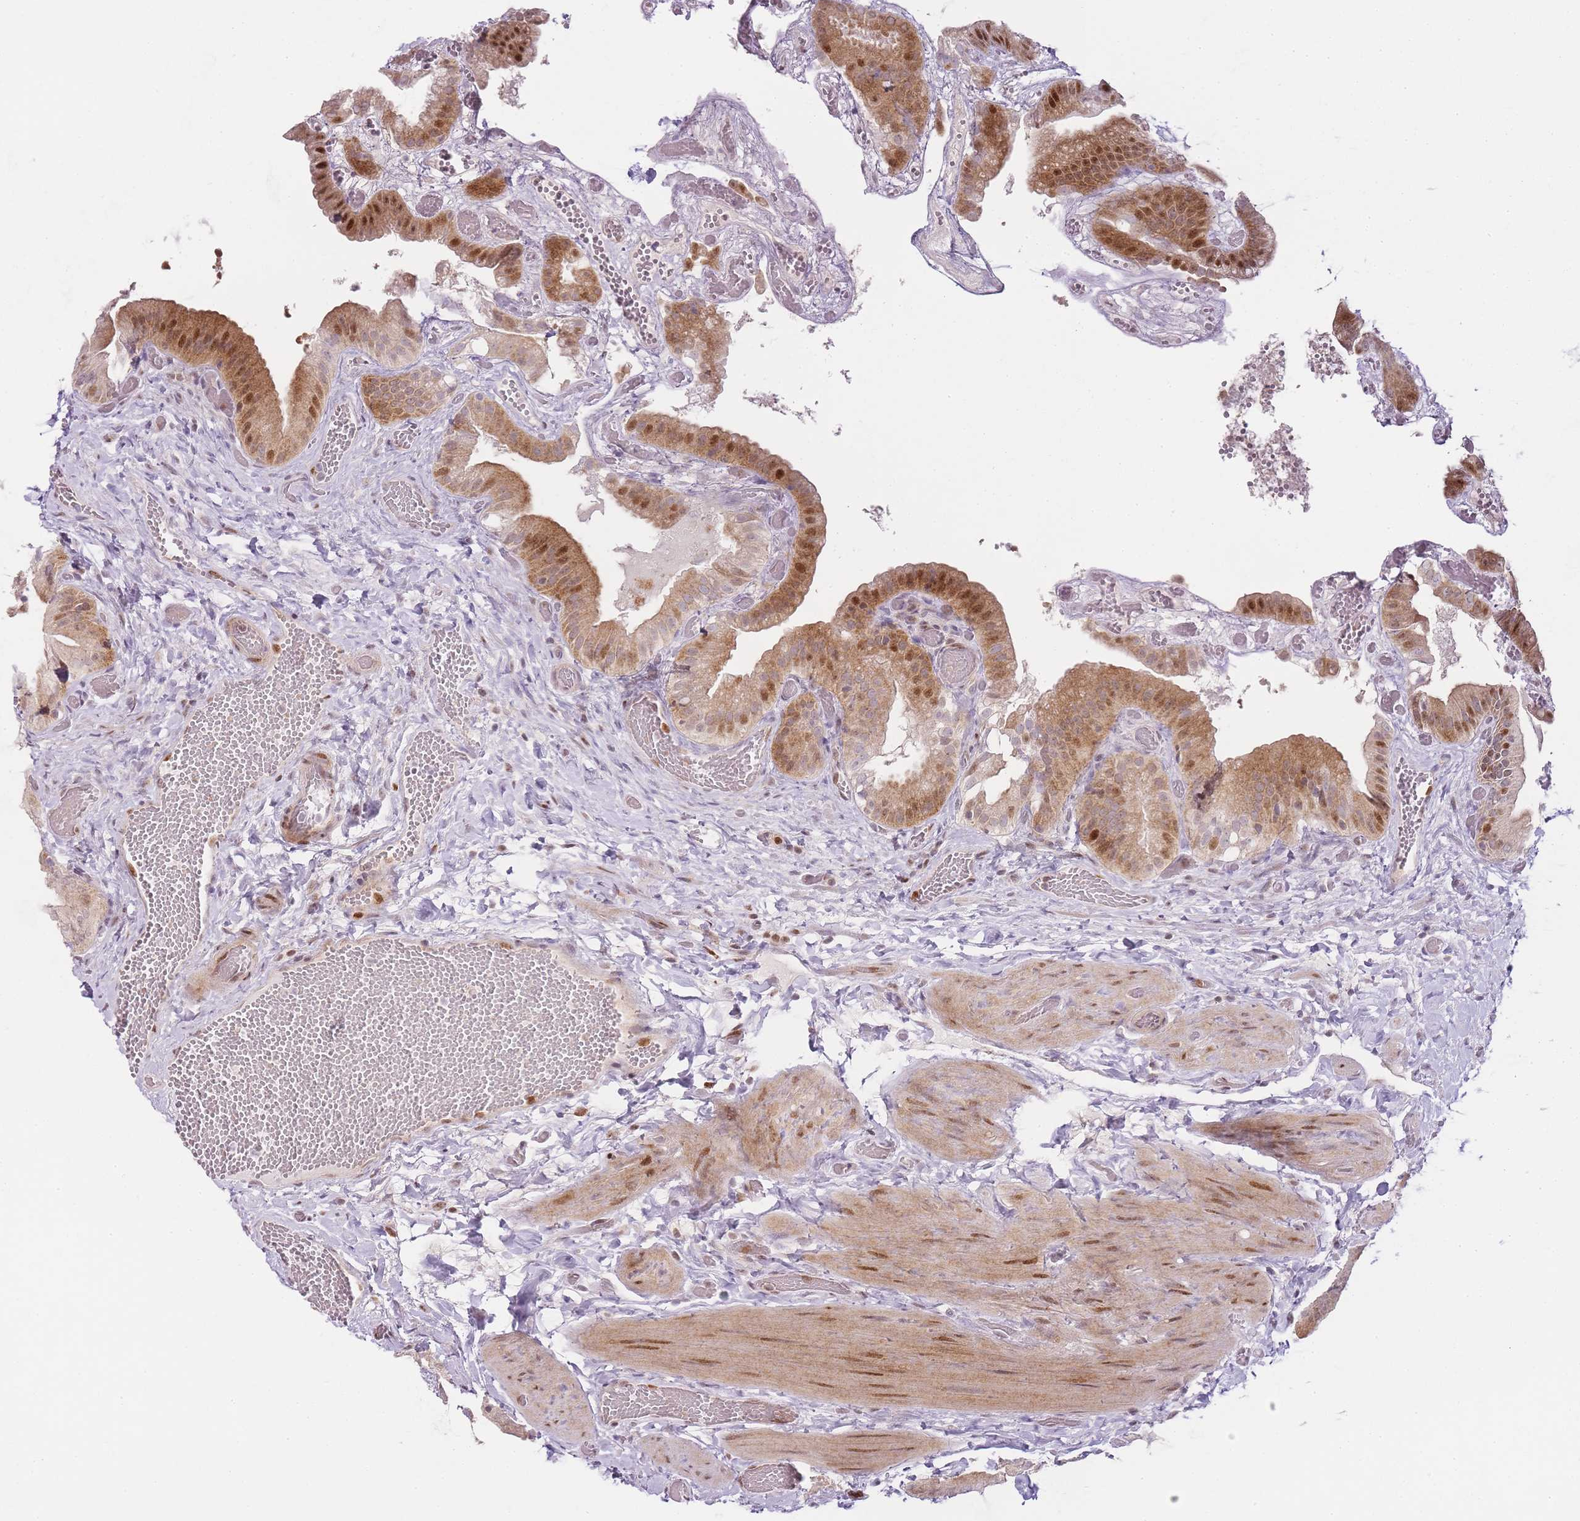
{"staining": {"intensity": "moderate", "quantity": "25%-75%", "location": "cytoplasmic/membranous,nuclear"}, "tissue": "gallbladder", "cell_type": "Glandular cells", "image_type": "normal", "snomed": [{"axis": "morphology", "description": "Normal tissue, NOS"}, {"axis": "topography", "description": "Gallbladder"}], "caption": "The immunohistochemical stain highlights moderate cytoplasmic/membranous,nuclear expression in glandular cells of unremarkable gallbladder. The protein of interest is stained brown, and the nuclei are stained in blue (DAB IHC with brightfield microscopy, high magnification).", "gene": "OGG1", "patient": {"sex": "female", "age": 64}}